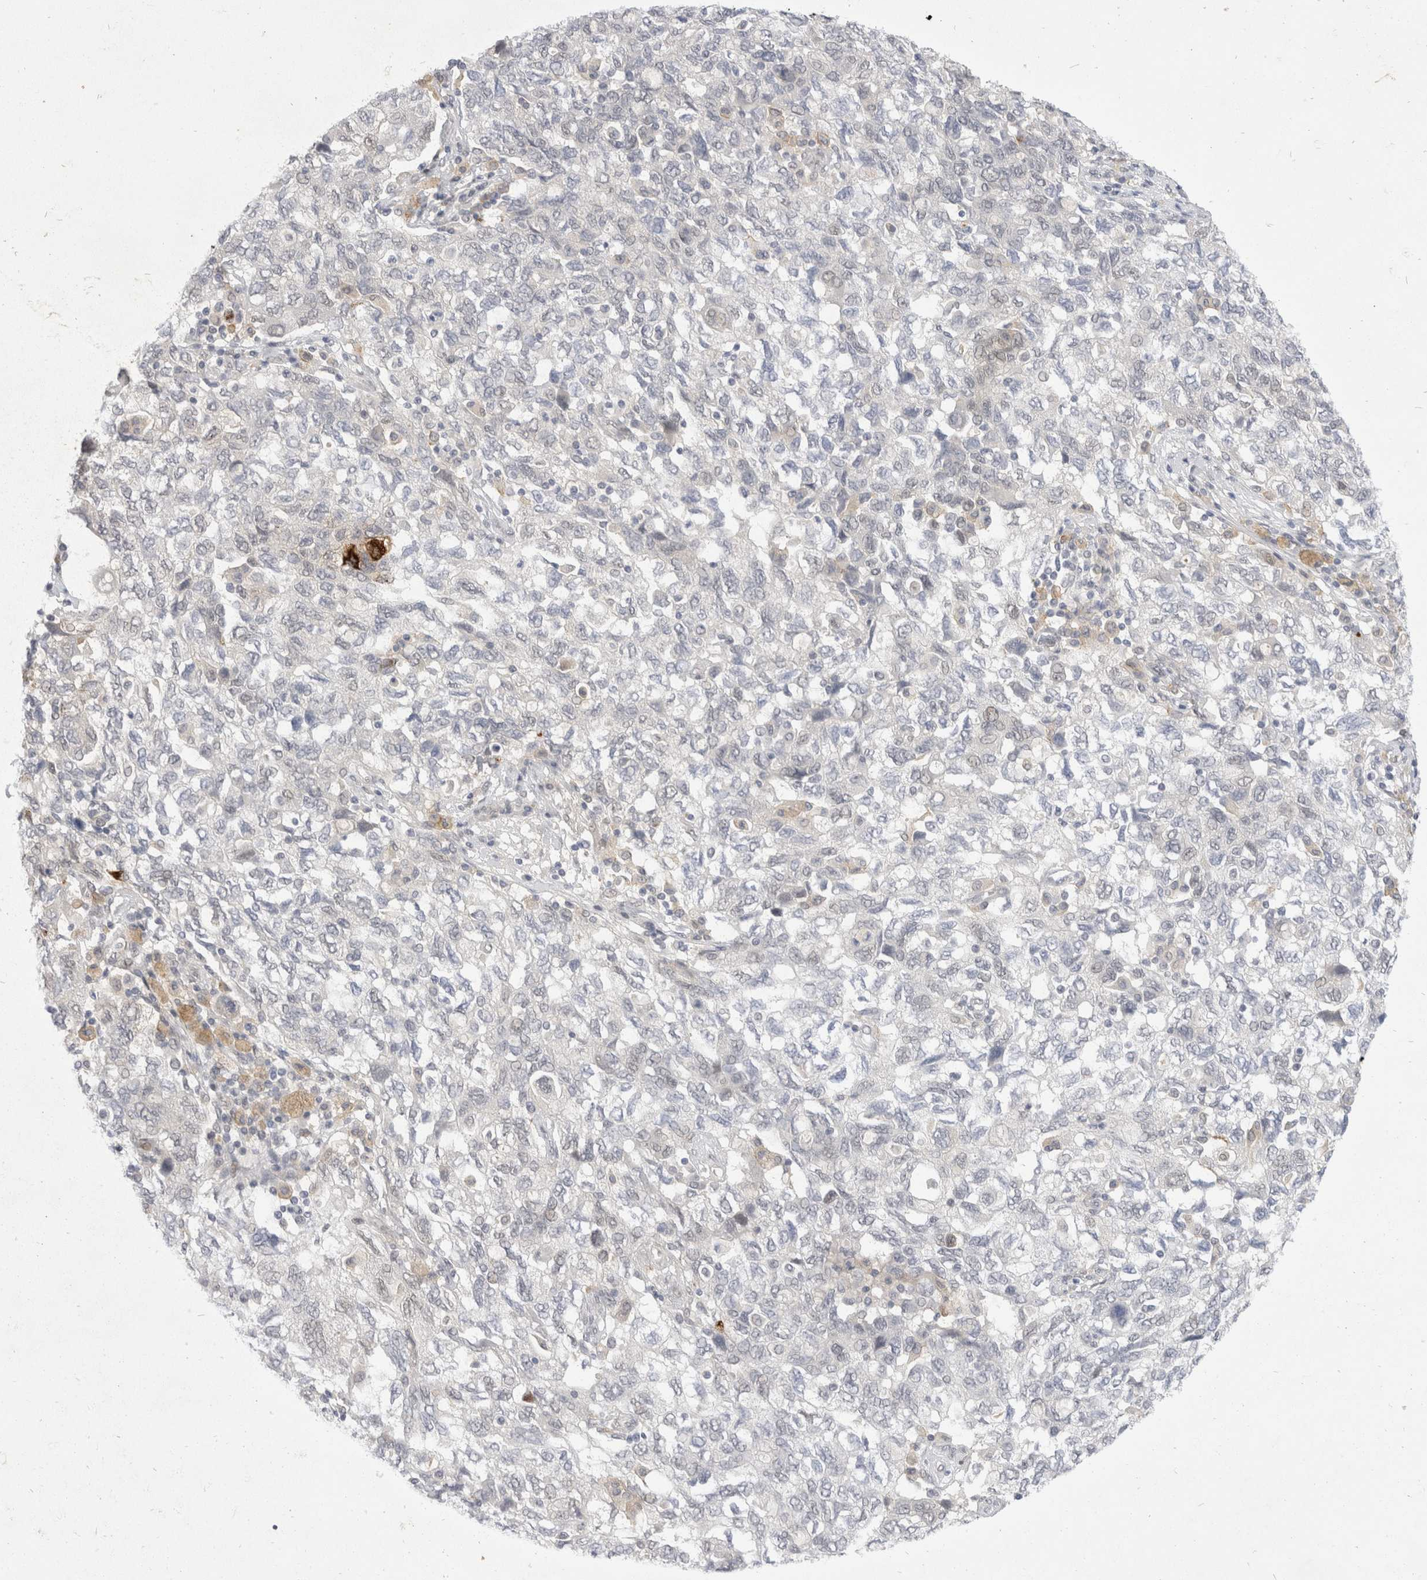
{"staining": {"intensity": "negative", "quantity": "none", "location": "none"}, "tissue": "ovarian cancer", "cell_type": "Tumor cells", "image_type": "cancer", "snomed": [{"axis": "morphology", "description": "Carcinoma, NOS"}, {"axis": "morphology", "description": "Cystadenocarcinoma, serous, NOS"}, {"axis": "topography", "description": "Ovary"}], "caption": "DAB (3,3'-diaminobenzidine) immunohistochemical staining of human ovarian carcinoma displays no significant staining in tumor cells.", "gene": "TOM1L2", "patient": {"sex": "female", "age": 69}}